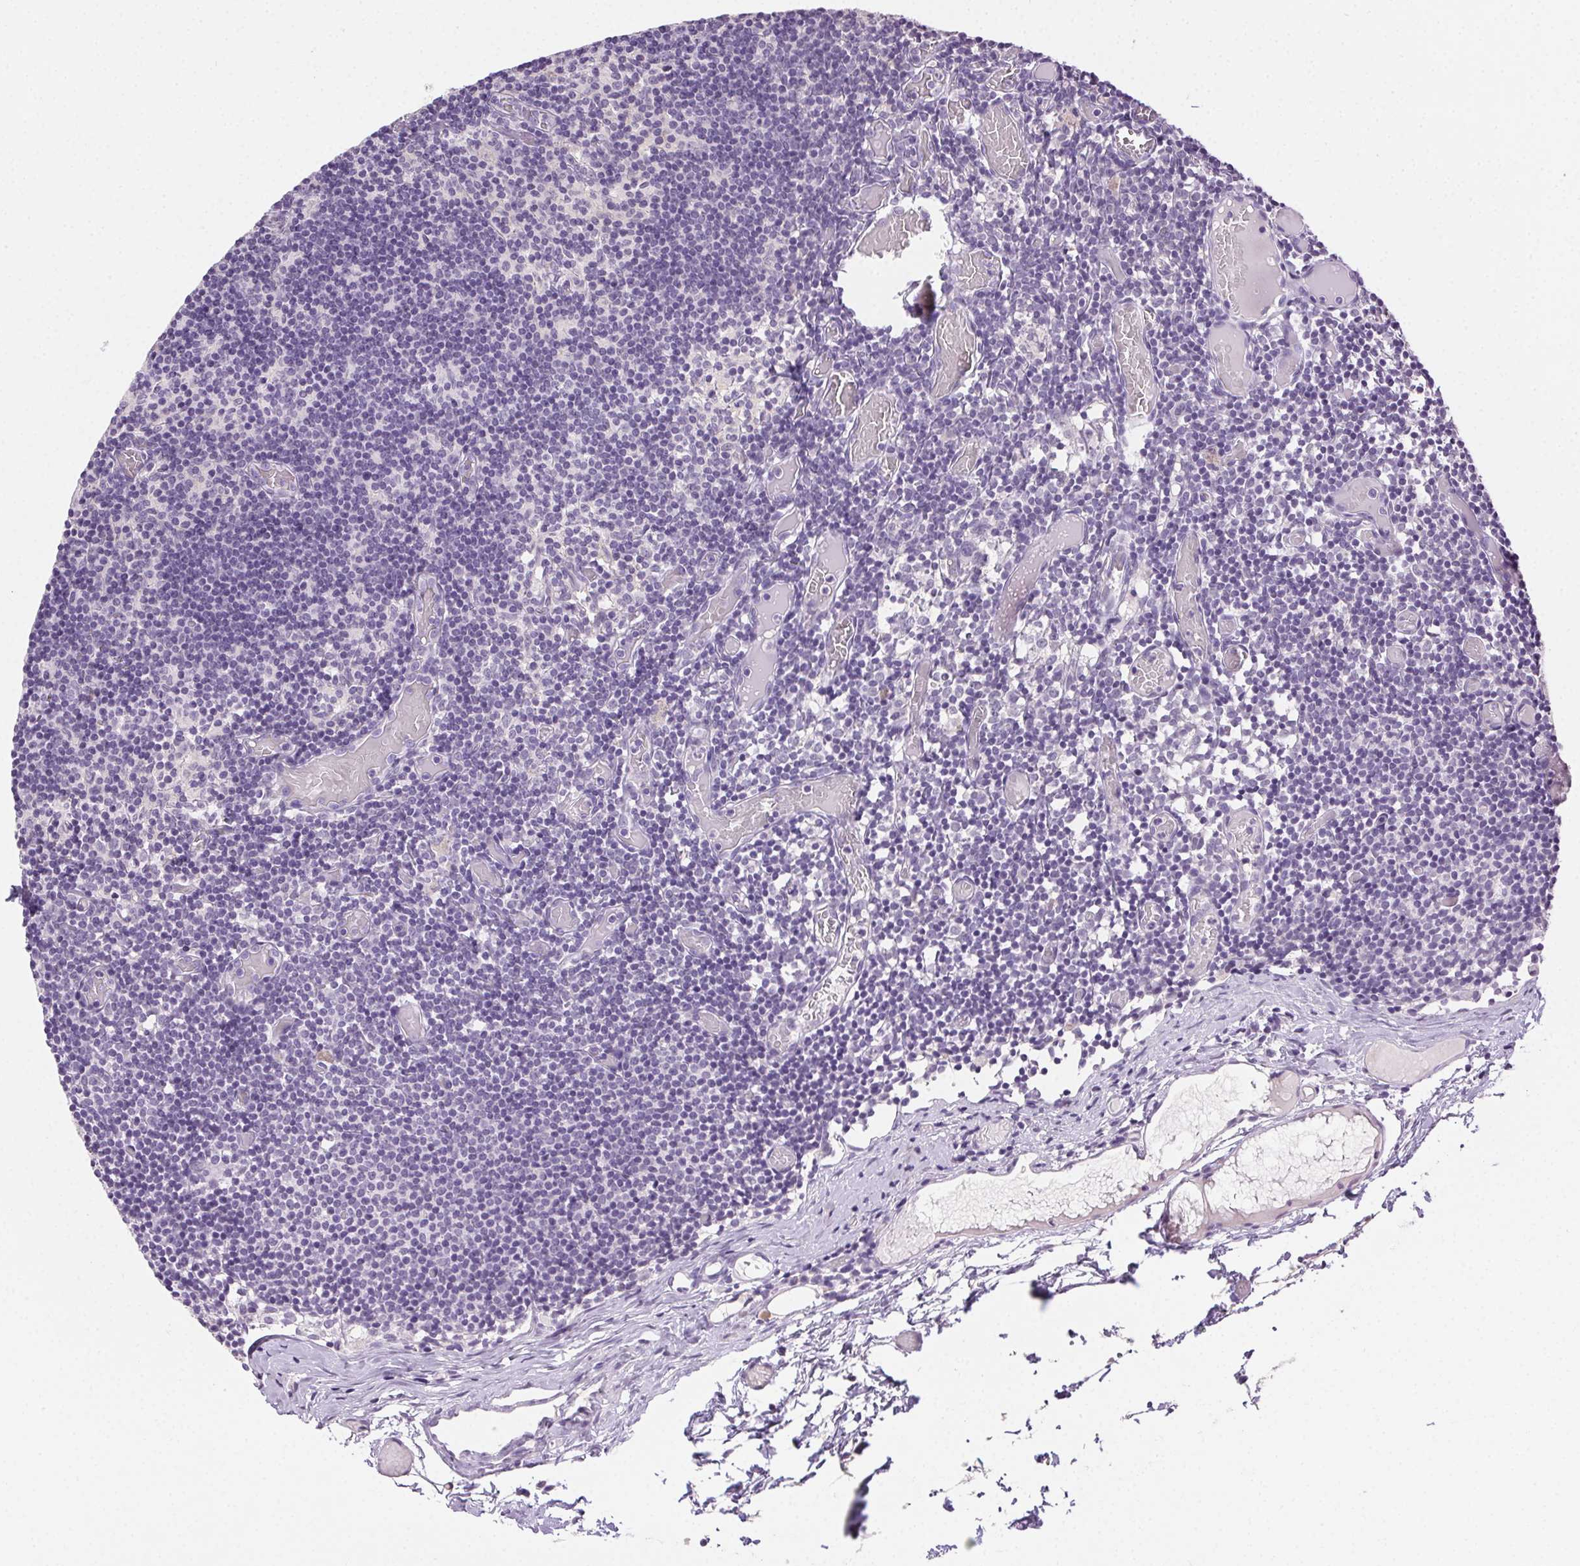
{"staining": {"intensity": "negative", "quantity": "none", "location": "none"}, "tissue": "lymph node", "cell_type": "Germinal center cells", "image_type": "normal", "snomed": [{"axis": "morphology", "description": "Normal tissue, NOS"}, {"axis": "topography", "description": "Lymph node"}], "caption": "This is a histopathology image of immunohistochemistry (IHC) staining of unremarkable lymph node, which shows no staining in germinal center cells.", "gene": "CLDN10", "patient": {"sex": "female", "age": 41}}